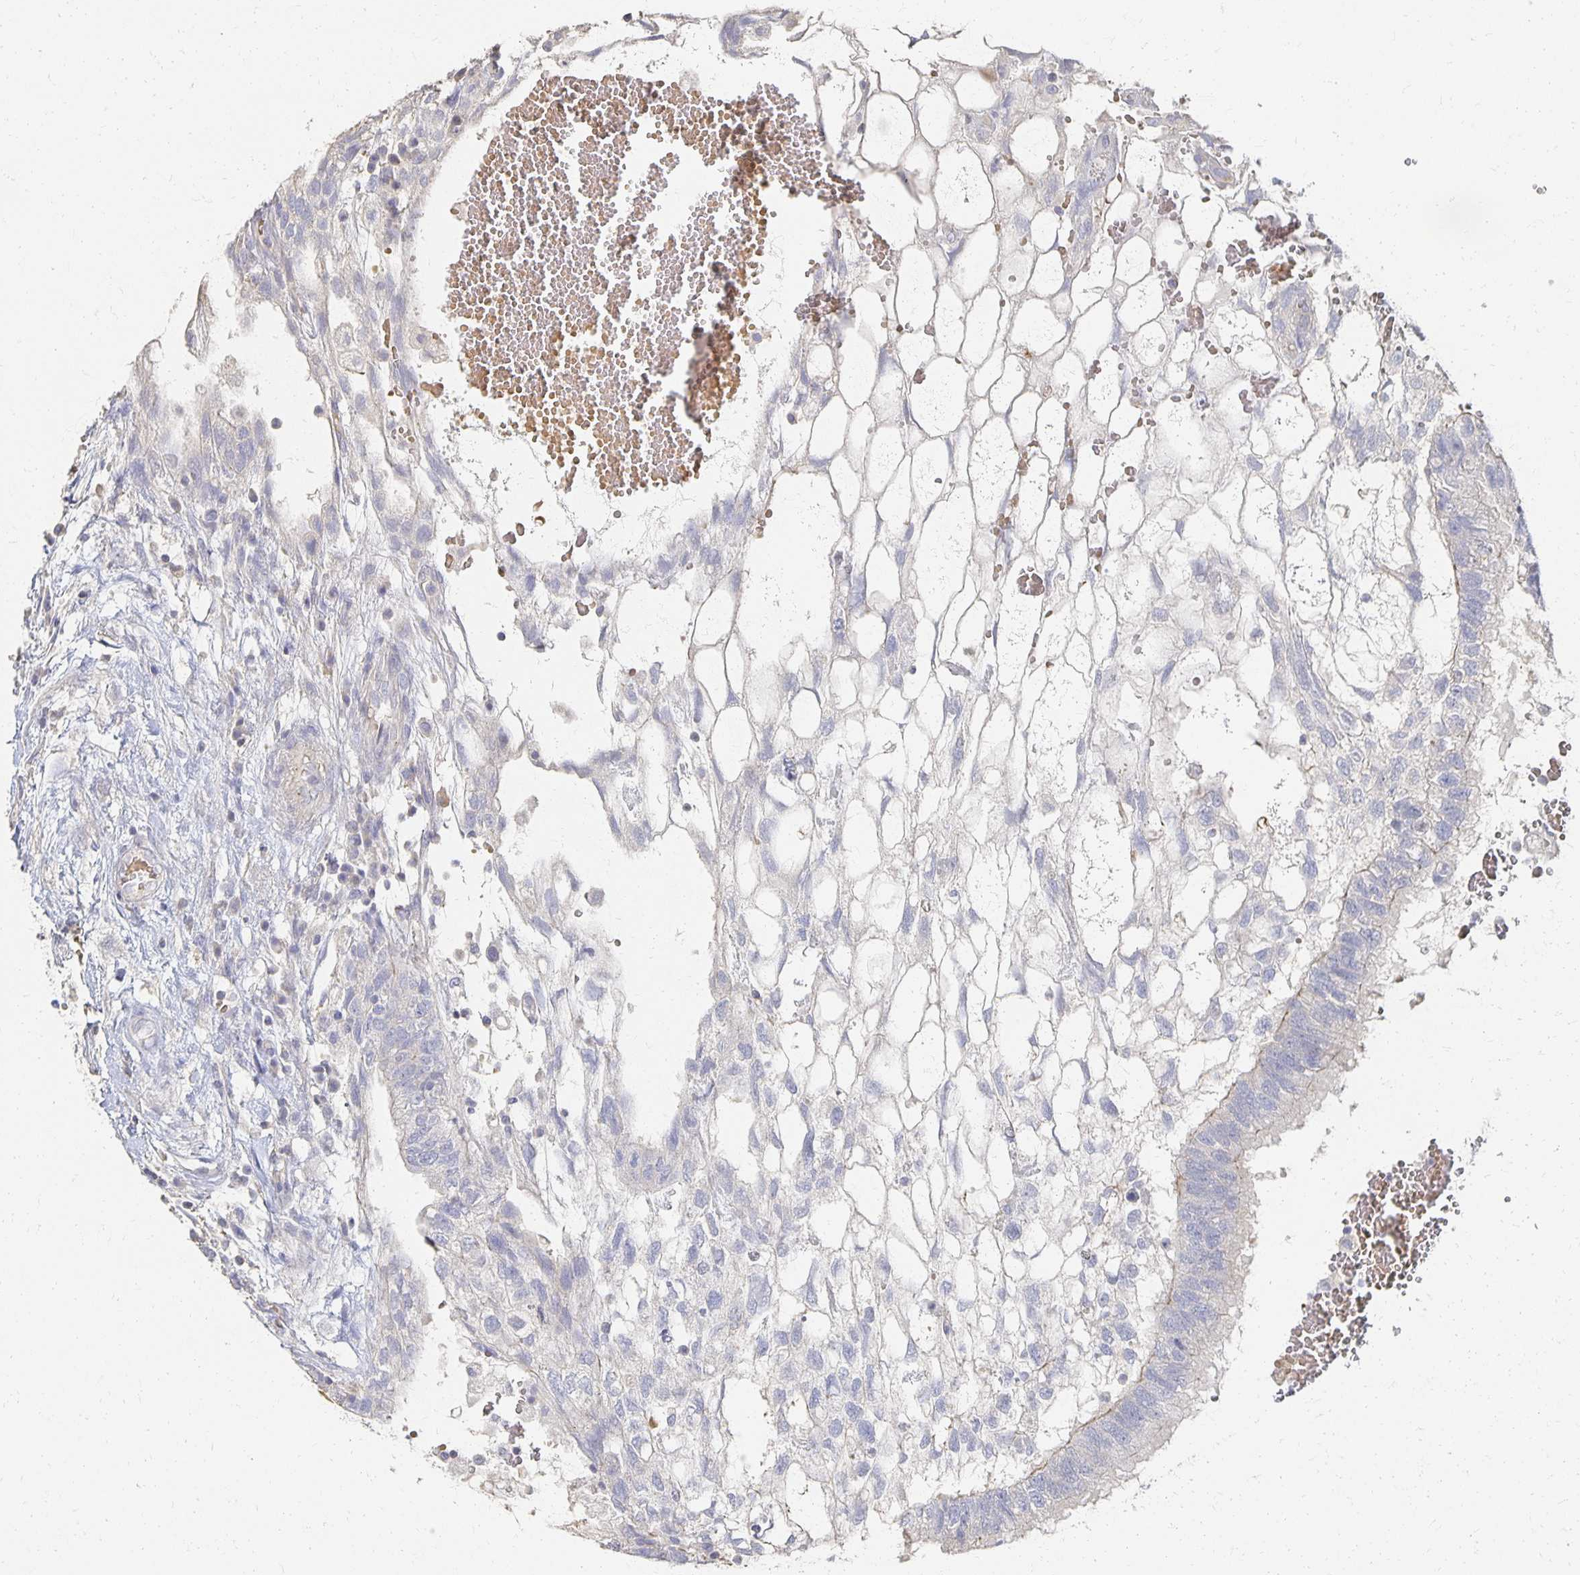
{"staining": {"intensity": "negative", "quantity": "none", "location": "none"}, "tissue": "testis cancer", "cell_type": "Tumor cells", "image_type": "cancer", "snomed": [{"axis": "morphology", "description": "Normal tissue, NOS"}, {"axis": "morphology", "description": "Carcinoma, Embryonal, NOS"}, {"axis": "topography", "description": "Testis"}], "caption": "Tumor cells are negative for protein expression in human testis cancer.", "gene": "CST6", "patient": {"sex": "male", "age": 32}}